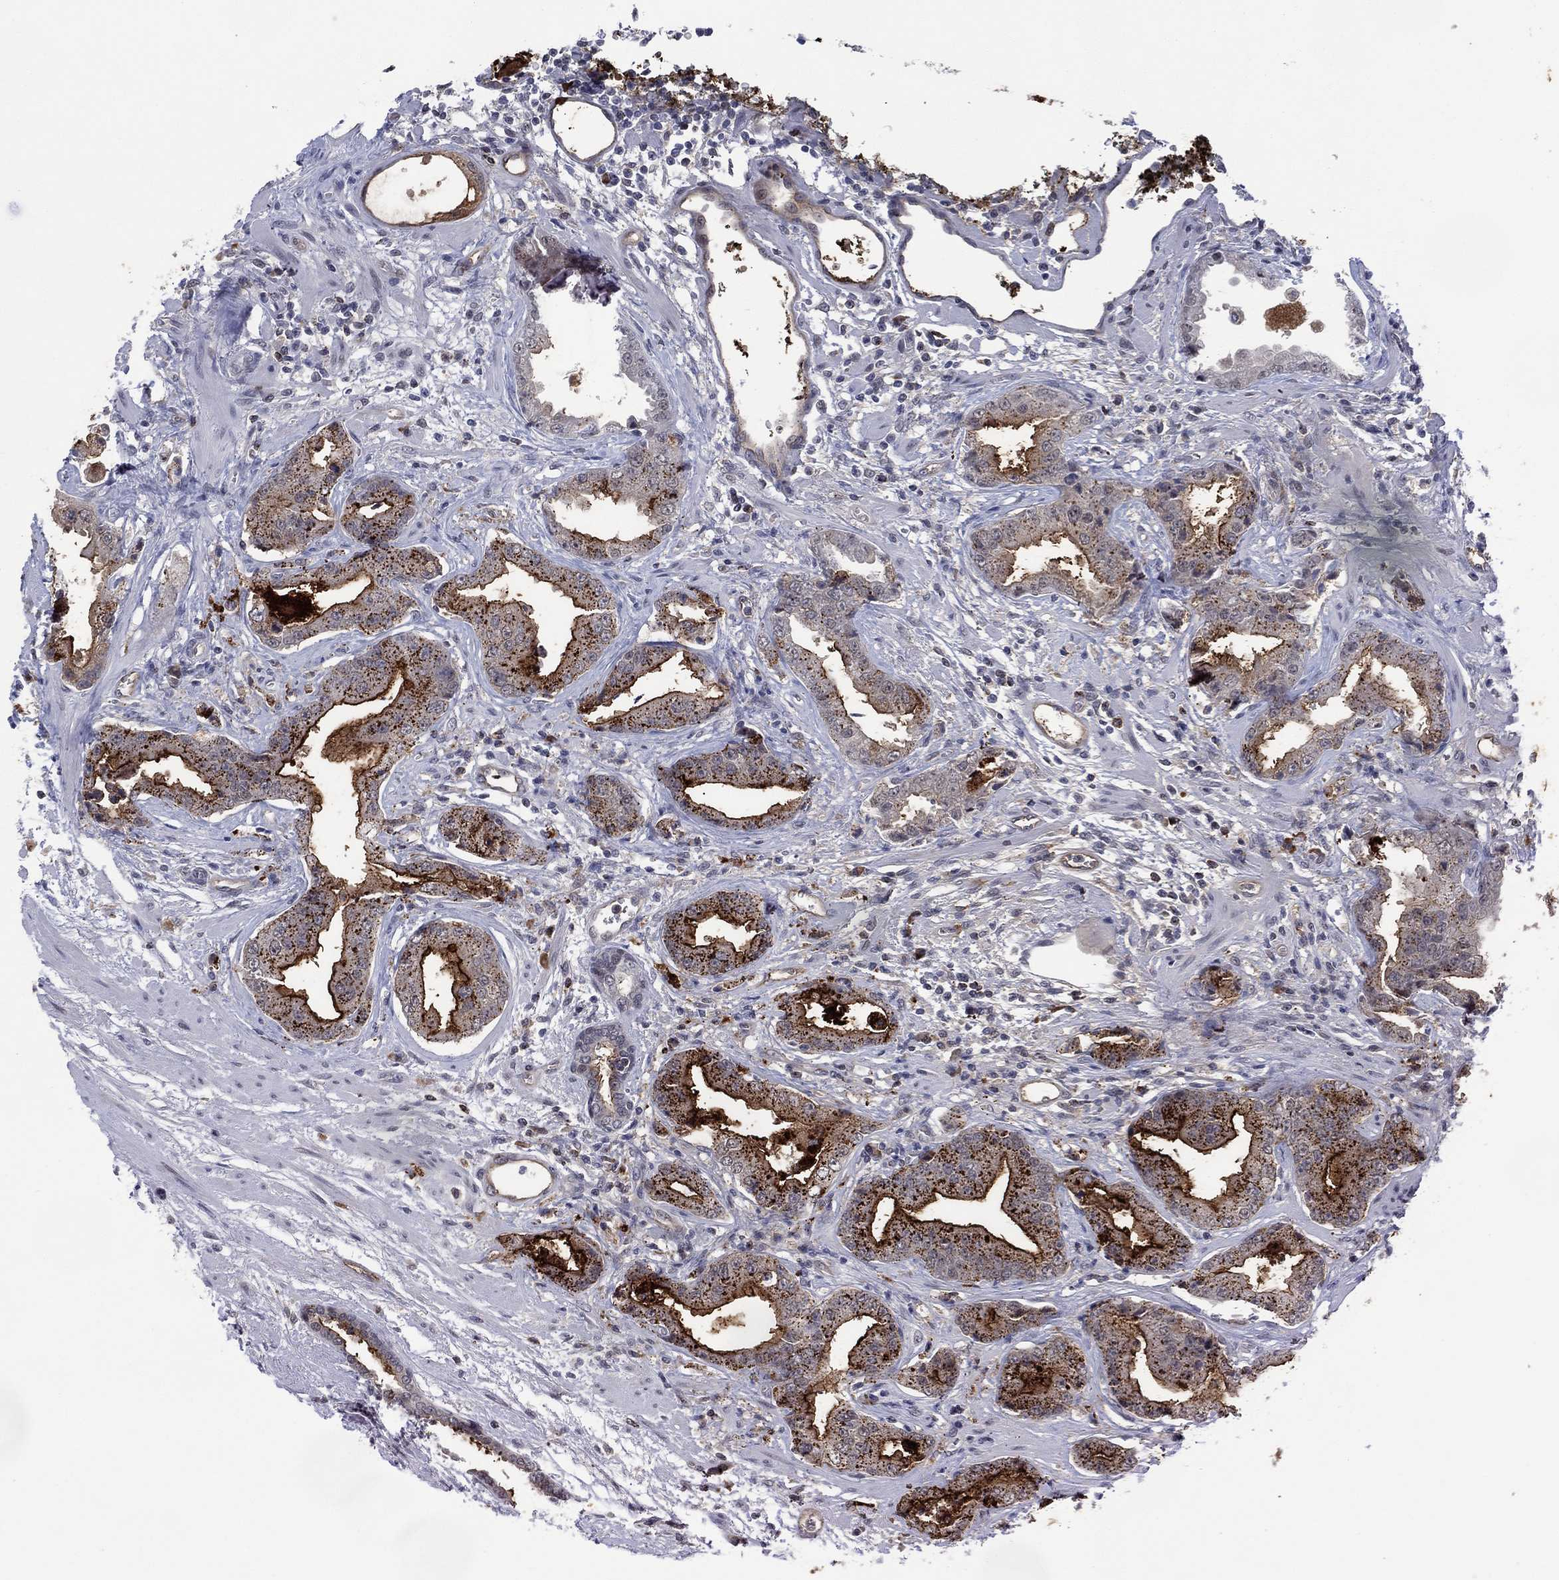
{"staining": {"intensity": "strong", "quantity": "25%-75%", "location": "cytoplasmic/membranous"}, "tissue": "prostate cancer", "cell_type": "Tumor cells", "image_type": "cancer", "snomed": [{"axis": "morphology", "description": "Adenocarcinoma, Low grade"}, {"axis": "topography", "description": "Prostate"}], "caption": "Immunohistochemical staining of prostate cancer exhibits strong cytoplasmic/membranous protein staining in about 25%-75% of tumor cells. The staining was performed using DAB (3,3'-diaminobenzidine) to visualize the protein expression in brown, while the nuclei were stained in blue with hematoxylin (Magnification: 20x).", "gene": "DPP4", "patient": {"sex": "male", "age": 62}}